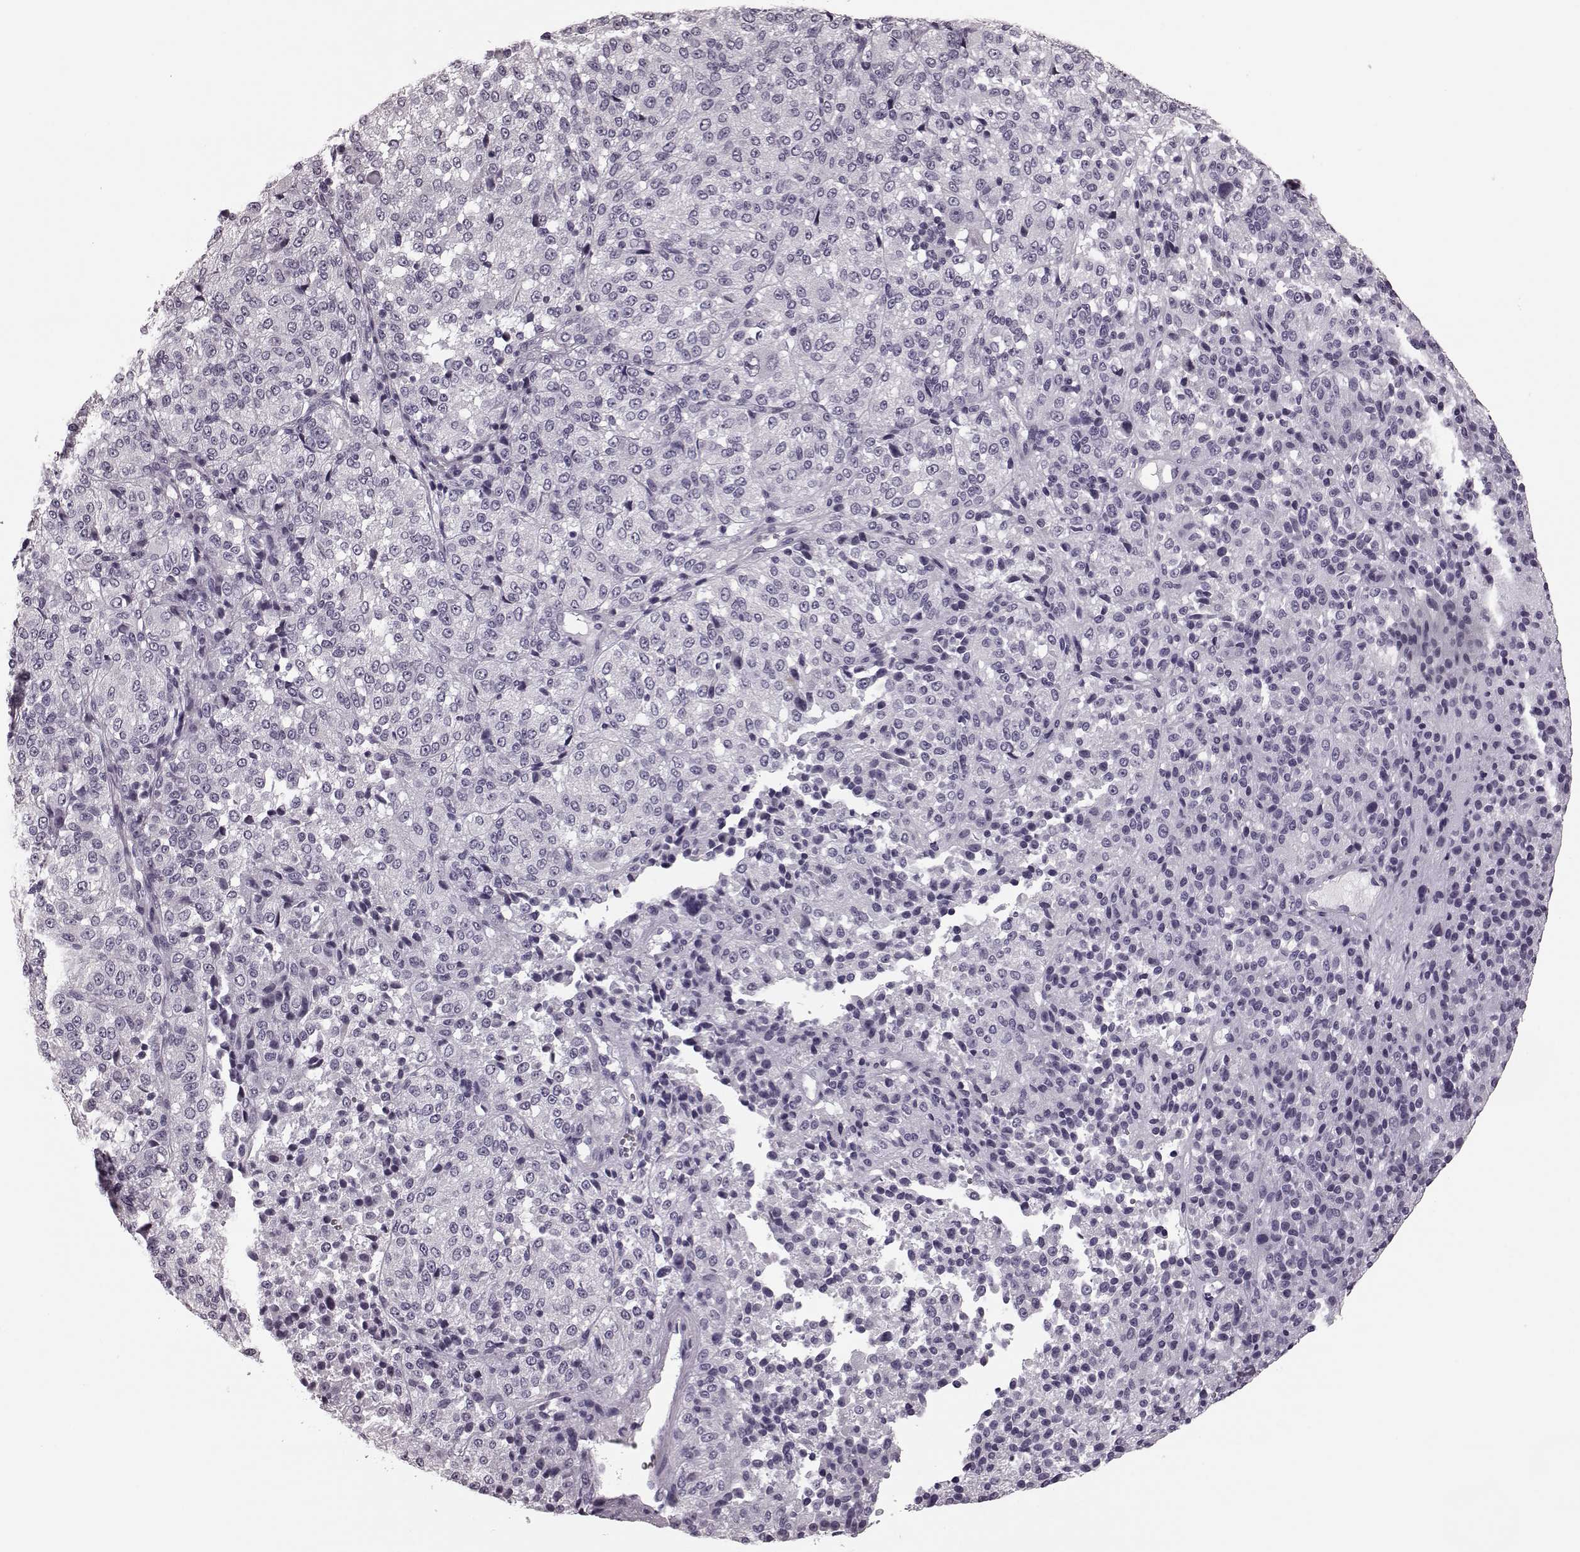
{"staining": {"intensity": "negative", "quantity": "none", "location": "none"}, "tissue": "melanoma", "cell_type": "Tumor cells", "image_type": "cancer", "snomed": [{"axis": "morphology", "description": "Malignant melanoma, Metastatic site"}, {"axis": "topography", "description": "Brain"}], "caption": "This micrograph is of malignant melanoma (metastatic site) stained with immunohistochemistry (IHC) to label a protein in brown with the nuclei are counter-stained blue. There is no positivity in tumor cells.", "gene": "CST7", "patient": {"sex": "female", "age": 56}}